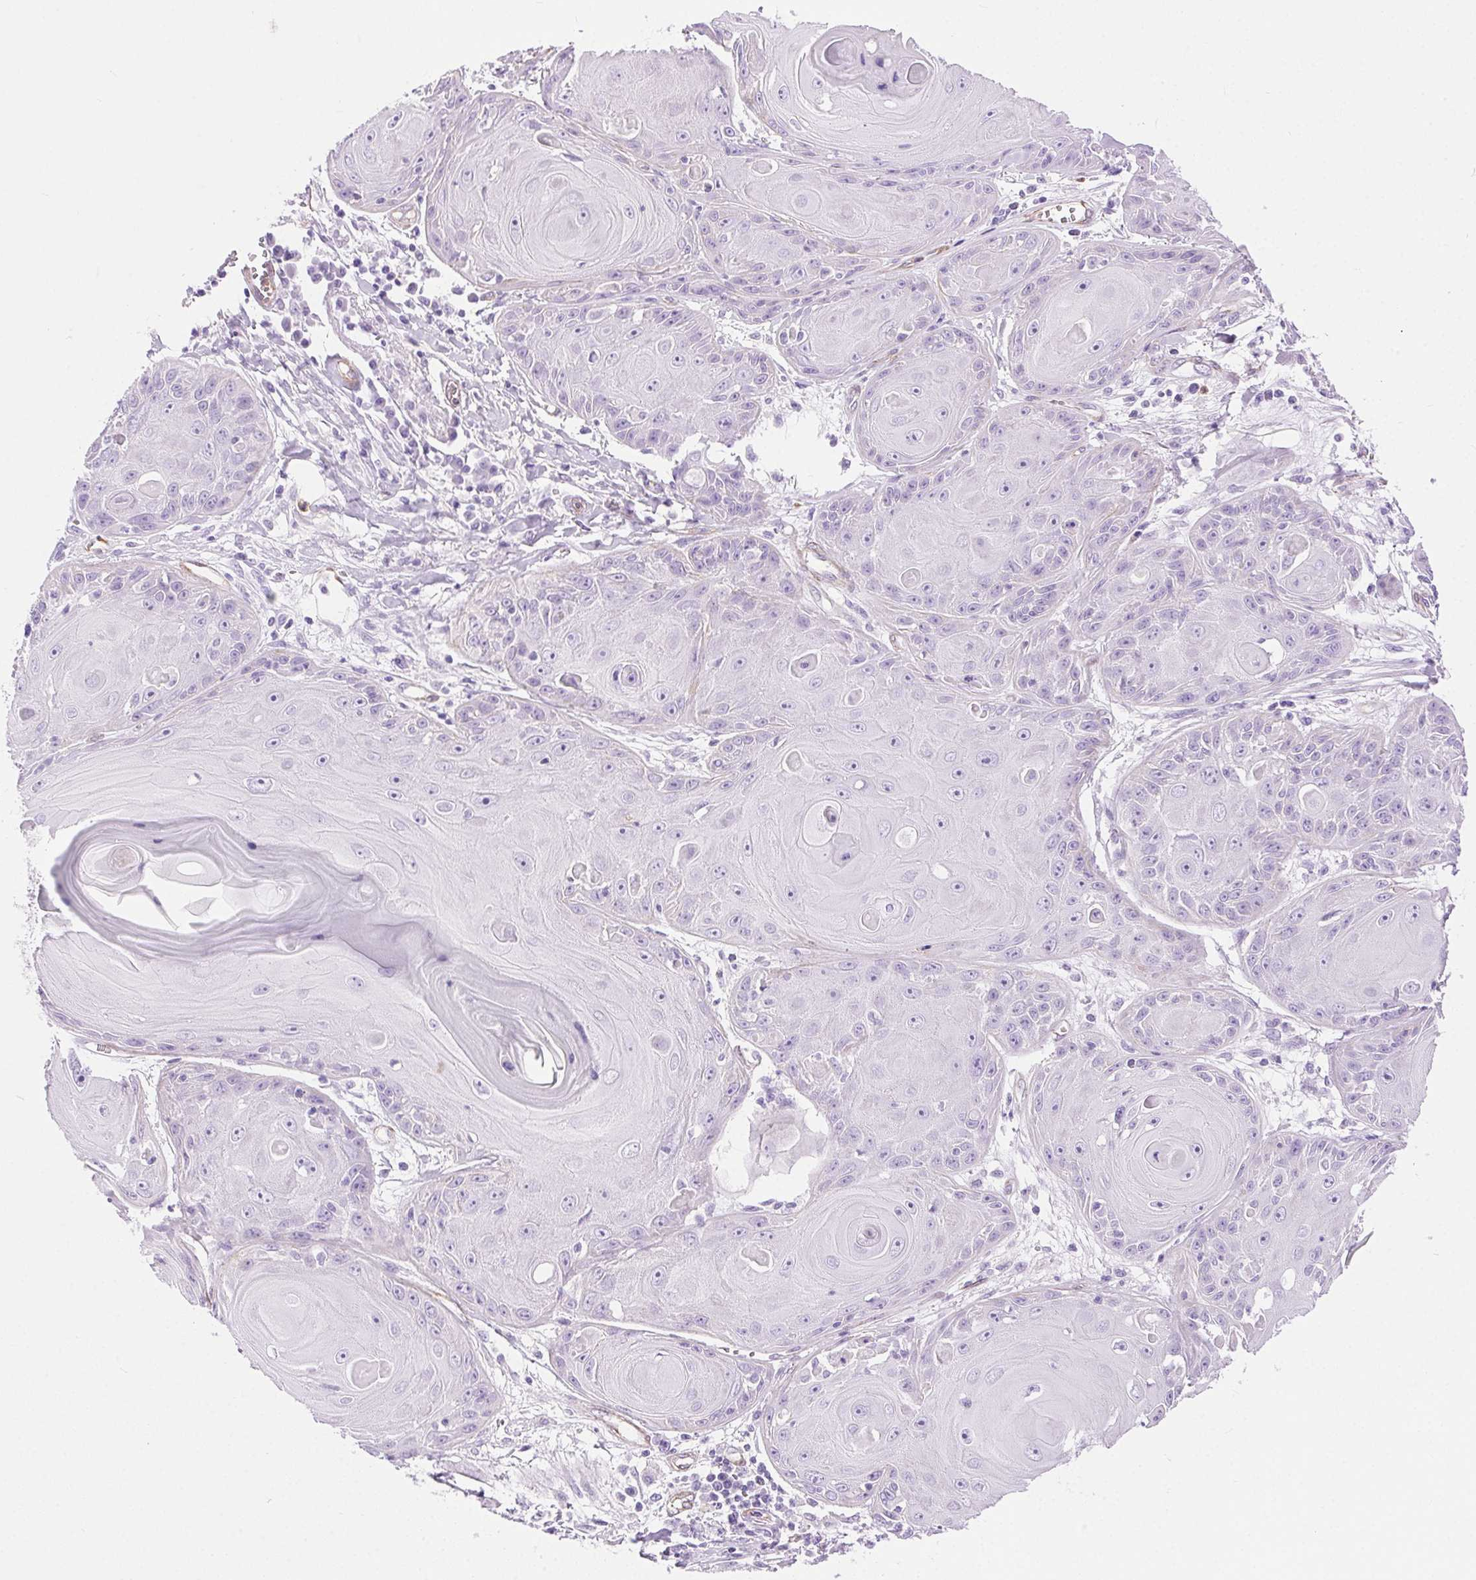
{"staining": {"intensity": "negative", "quantity": "none", "location": "none"}, "tissue": "skin cancer", "cell_type": "Tumor cells", "image_type": "cancer", "snomed": [{"axis": "morphology", "description": "Squamous cell carcinoma, NOS"}, {"axis": "topography", "description": "Skin"}, {"axis": "topography", "description": "Vulva"}], "caption": "An immunohistochemistry histopathology image of squamous cell carcinoma (skin) is shown. There is no staining in tumor cells of squamous cell carcinoma (skin).", "gene": "SHCBP1L", "patient": {"sex": "female", "age": 85}}